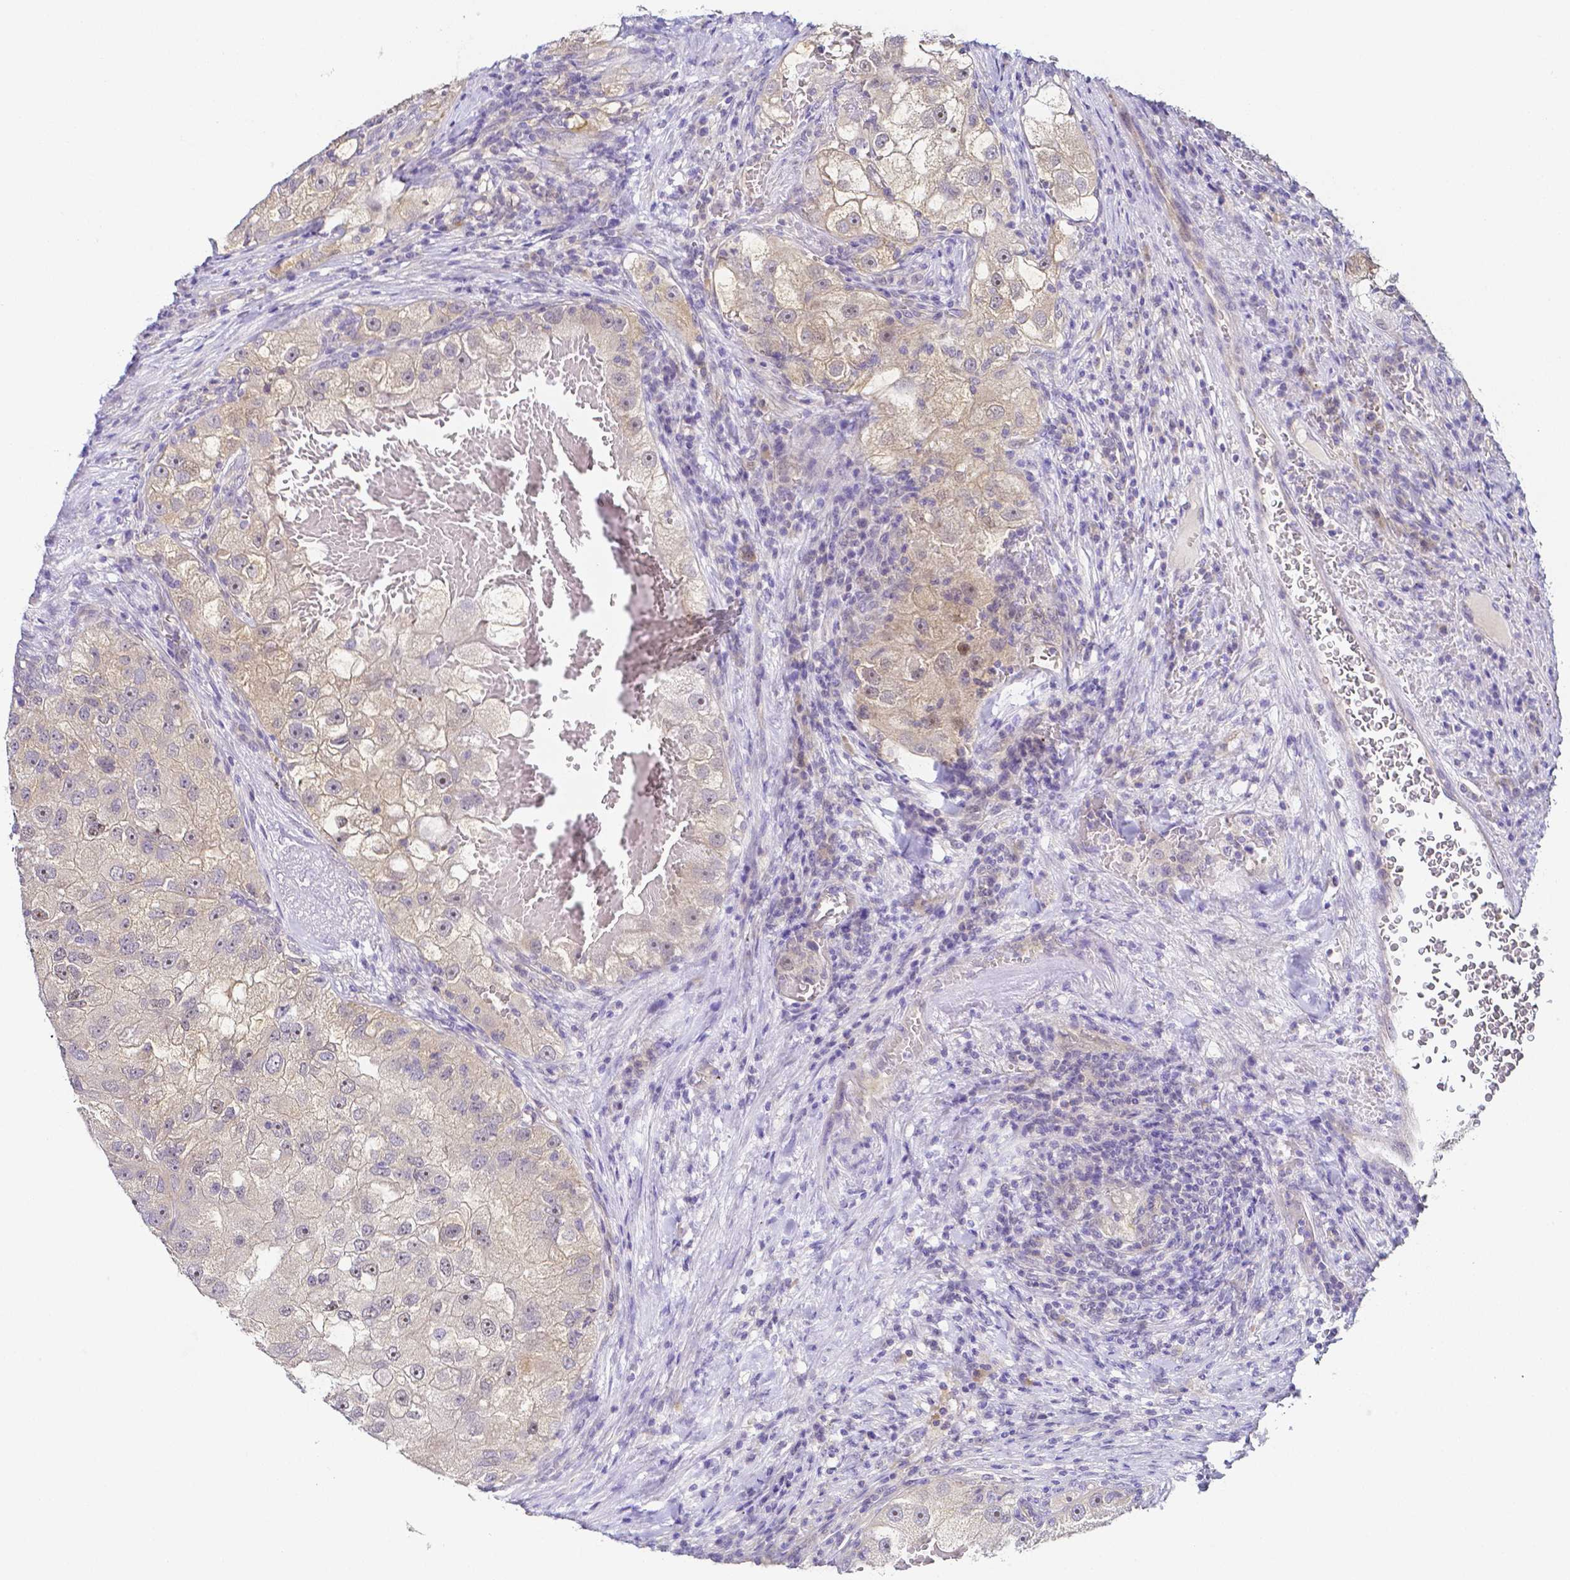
{"staining": {"intensity": "weak", "quantity": "<25%", "location": "cytoplasmic/membranous"}, "tissue": "renal cancer", "cell_type": "Tumor cells", "image_type": "cancer", "snomed": [{"axis": "morphology", "description": "Adenocarcinoma, NOS"}, {"axis": "topography", "description": "Kidney"}], "caption": "High magnification brightfield microscopy of renal cancer stained with DAB (brown) and counterstained with hematoxylin (blue): tumor cells show no significant expression.", "gene": "PKP3", "patient": {"sex": "male", "age": 63}}